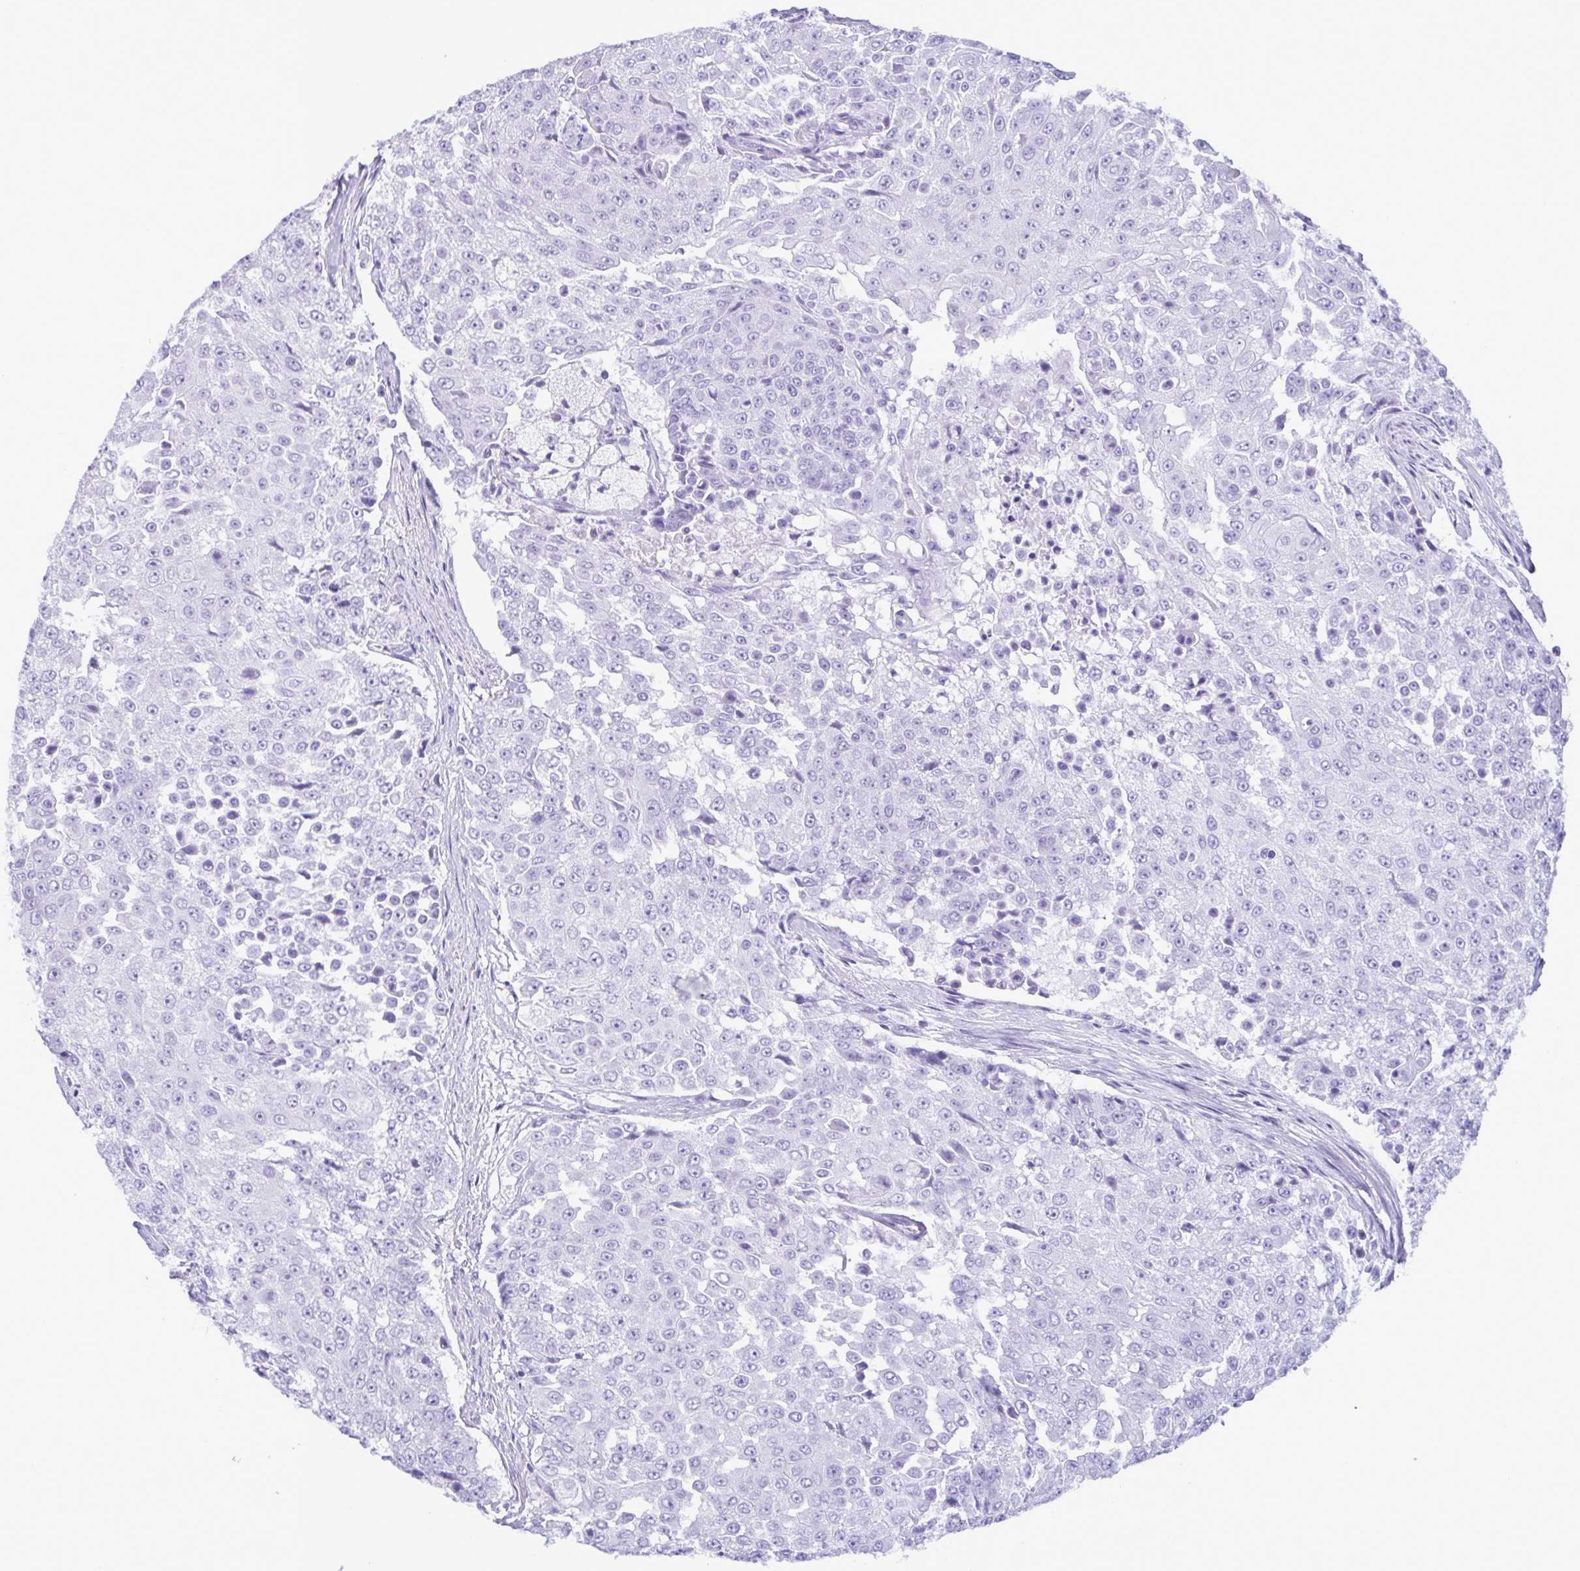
{"staining": {"intensity": "negative", "quantity": "none", "location": "none"}, "tissue": "urothelial cancer", "cell_type": "Tumor cells", "image_type": "cancer", "snomed": [{"axis": "morphology", "description": "Urothelial carcinoma, High grade"}, {"axis": "topography", "description": "Urinary bladder"}], "caption": "High magnification brightfield microscopy of urothelial carcinoma (high-grade) stained with DAB (3,3'-diaminobenzidine) (brown) and counterstained with hematoxylin (blue): tumor cells show no significant staining.", "gene": "LTF", "patient": {"sex": "female", "age": 63}}